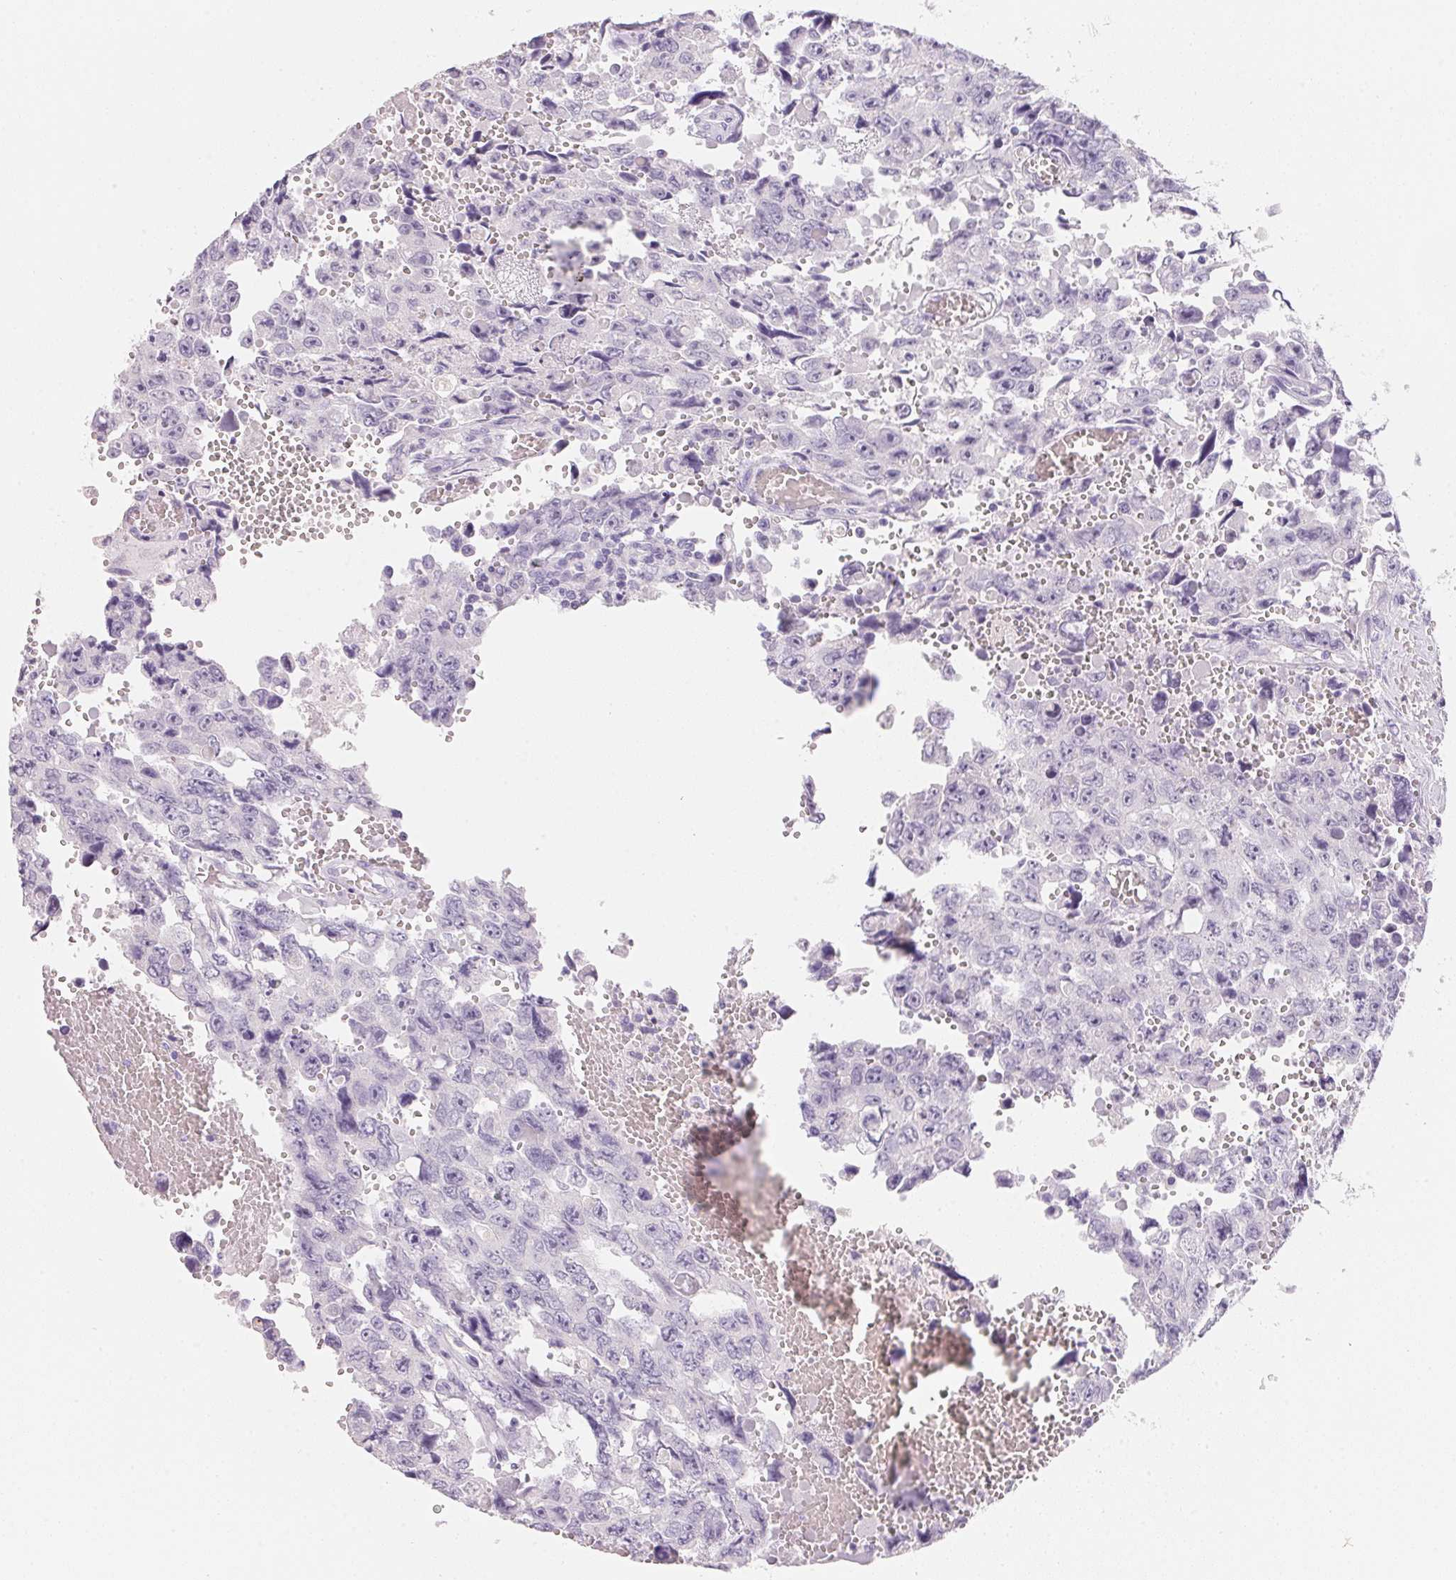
{"staining": {"intensity": "negative", "quantity": "none", "location": "none"}, "tissue": "testis cancer", "cell_type": "Tumor cells", "image_type": "cancer", "snomed": [{"axis": "morphology", "description": "Seminoma, NOS"}, {"axis": "topography", "description": "Testis"}], "caption": "IHC micrograph of neoplastic tissue: testis cancer (seminoma) stained with DAB (3,3'-diaminobenzidine) displays no significant protein staining in tumor cells.", "gene": "ACP3", "patient": {"sex": "male", "age": 26}}